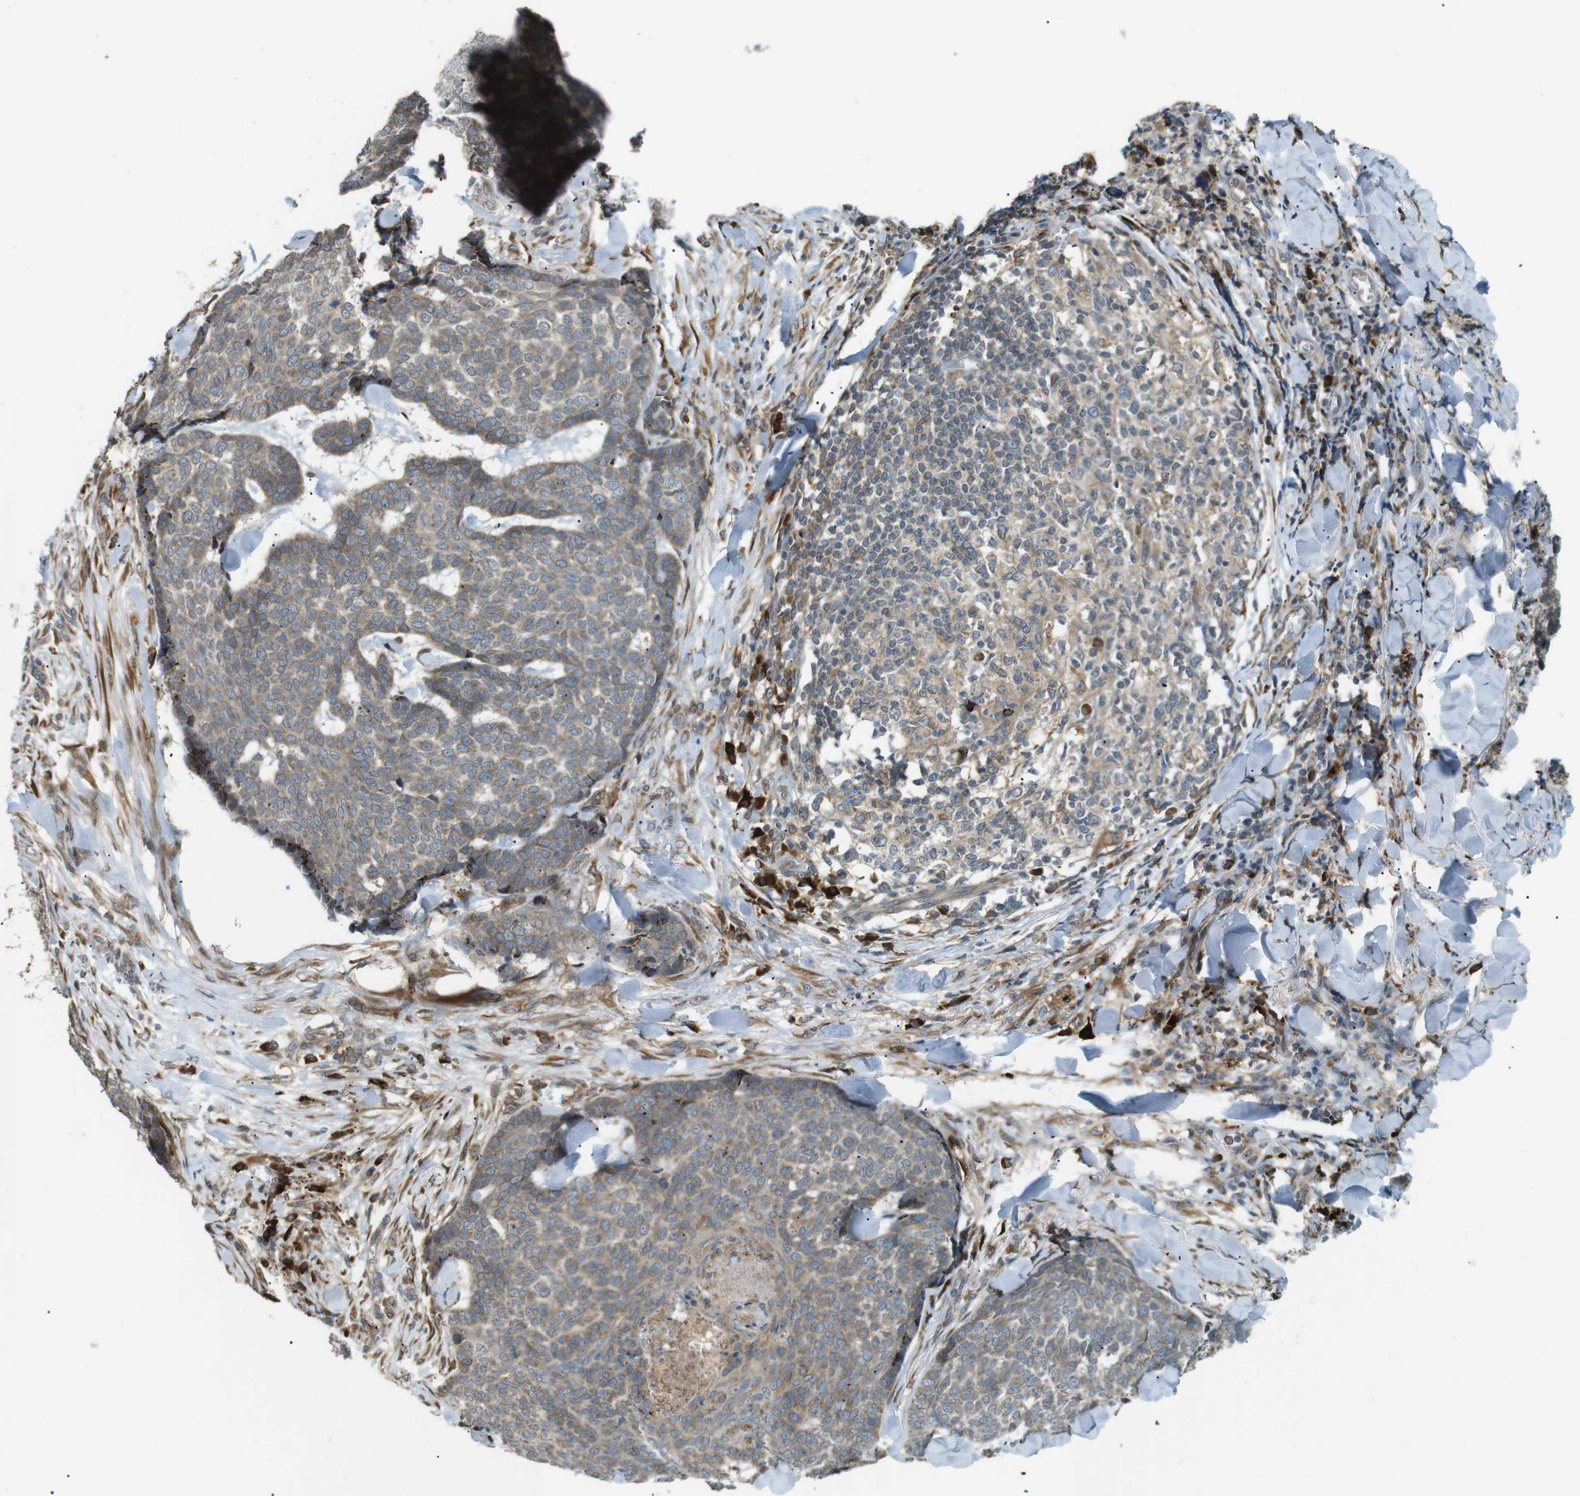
{"staining": {"intensity": "weak", "quantity": "<25%", "location": "cytoplasmic/membranous"}, "tissue": "skin cancer", "cell_type": "Tumor cells", "image_type": "cancer", "snomed": [{"axis": "morphology", "description": "Basal cell carcinoma"}, {"axis": "topography", "description": "Skin"}], "caption": "A high-resolution micrograph shows immunohistochemistry (IHC) staining of skin basal cell carcinoma, which exhibits no significant expression in tumor cells.", "gene": "TMED4", "patient": {"sex": "male", "age": 84}}